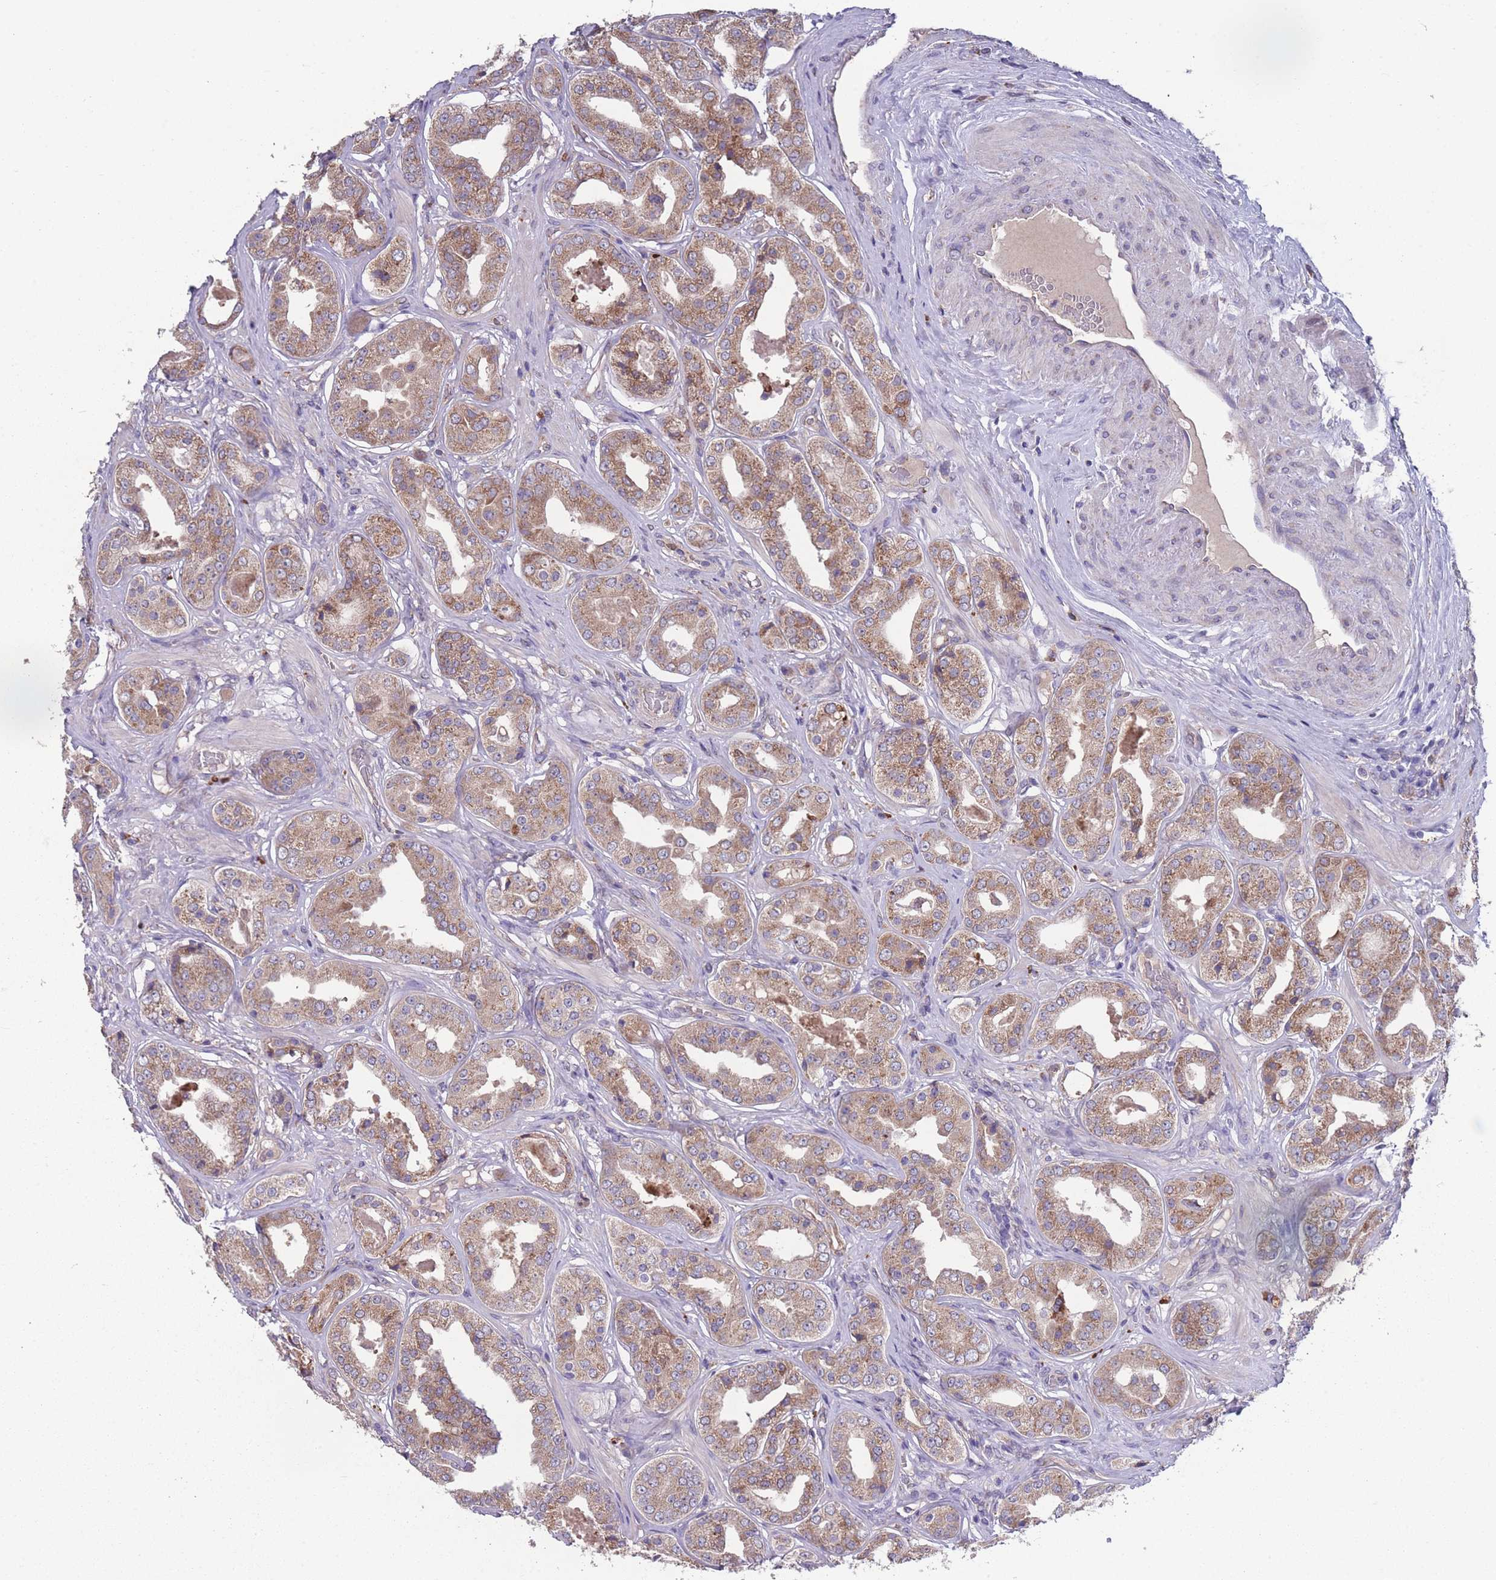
{"staining": {"intensity": "moderate", "quantity": ">75%", "location": "cytoplasmic/membranous"}, "tissue": "prostate cancer", "cell_type": "Tumor cells", "image_type": "cancer", "snomed": [{"axis": "morphology", "description": "Adenocarcinoma, High grade"}, {"axis": "topography", "description": "Prostate"}], "caption": "Moderate cytoplasmic/membranous expression is identified in about >75% of tumor cells in adenocarcinoma (high-grade) (prostate).", "gene": "STIM2", "patient": {"sex": "male", "age": 63}}